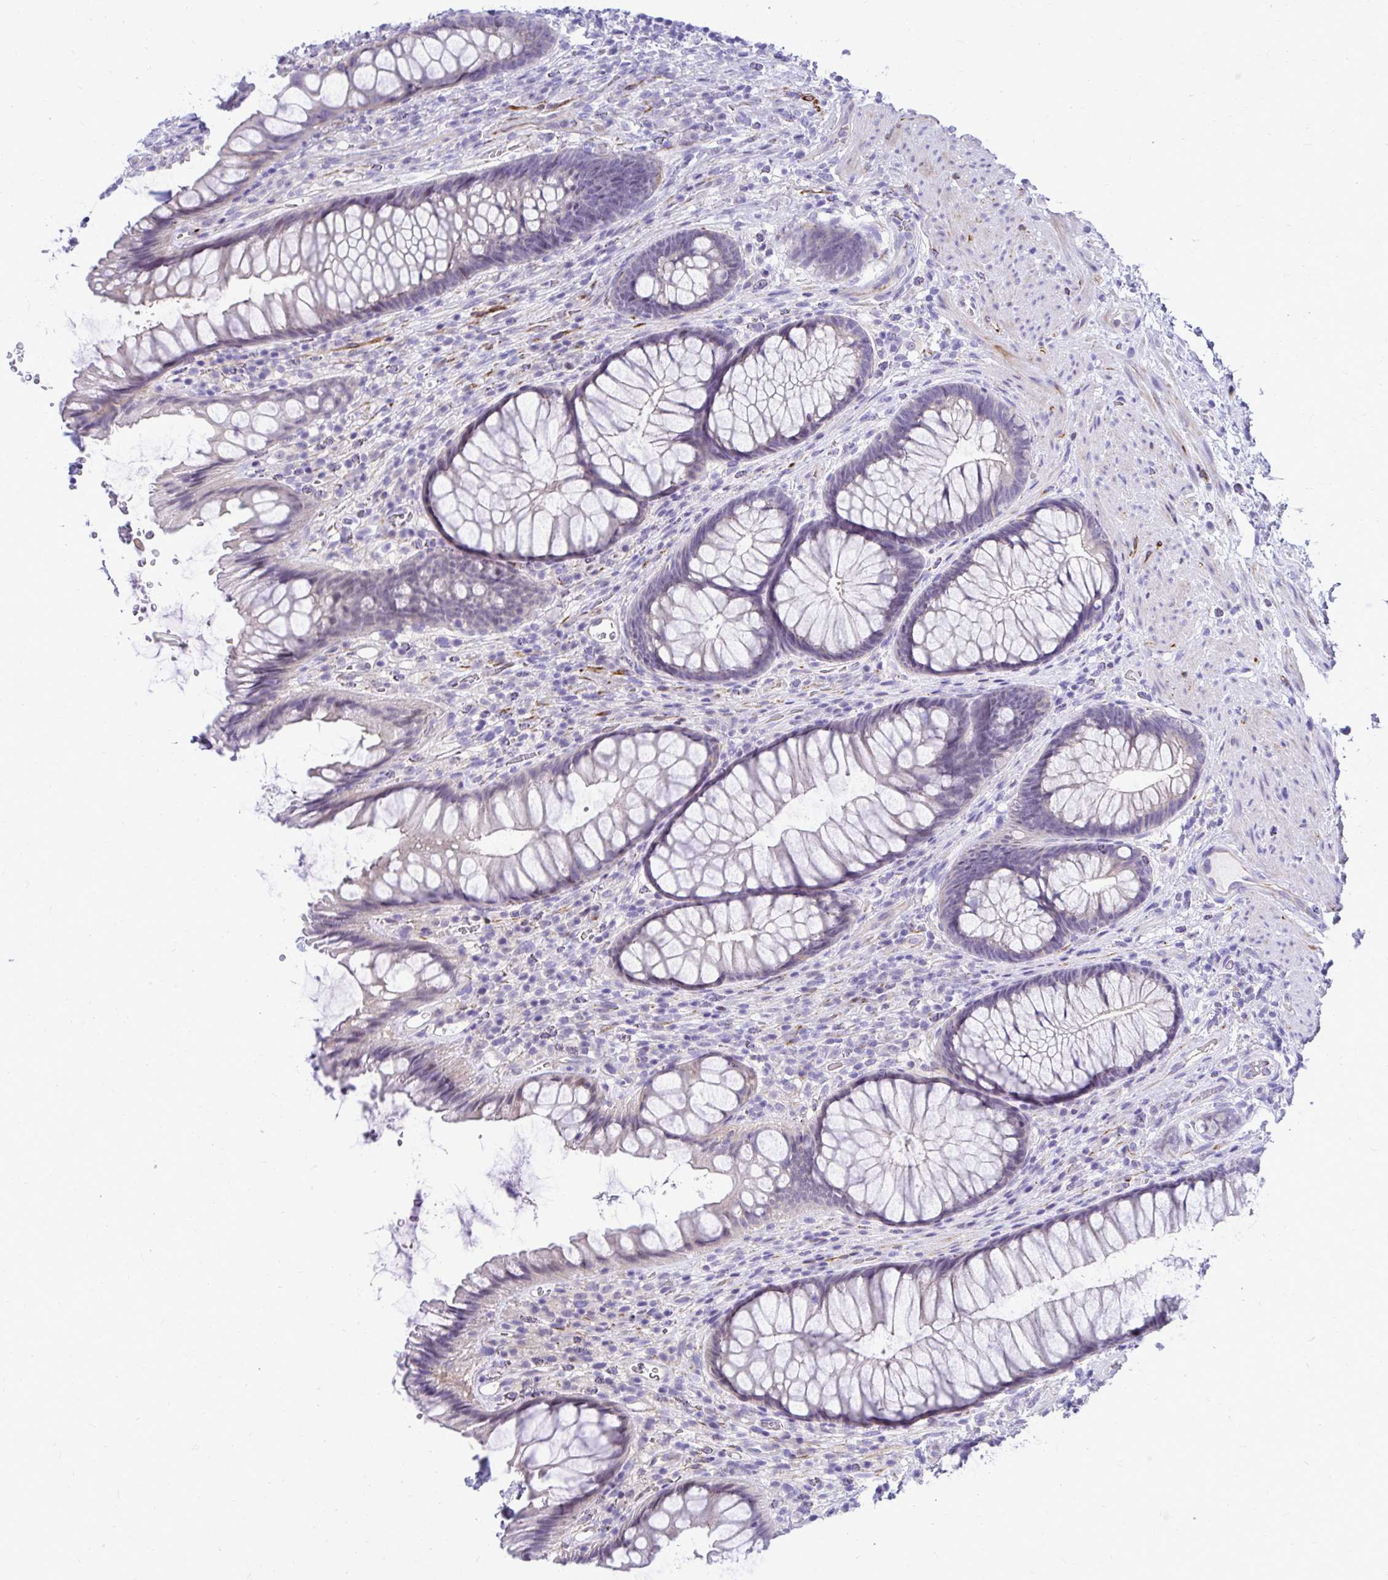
{"staining": {"intensity": "negative", "quantity": "none", "location": "none"}, "tissue": "rectum", "cell_type": "Glandular cells", "image_type": "normal", "snomed": [{"axis": "morphology", "description": "Normal tissue, NOS"}, {"axis": "topography", "description": "Rectum"}], "caption": "Image shows no protein expression in glandular cells of normal rectum. (Stains: DAB (3,3'-diaminobenzidine) immunohistochemistry (IHC) with hematoxylin counter stain, Microscopy: brightfield microscopy at high magnification).", "gene": "ZSWIM9", "patient": {"sex": "male", "age": 53}}